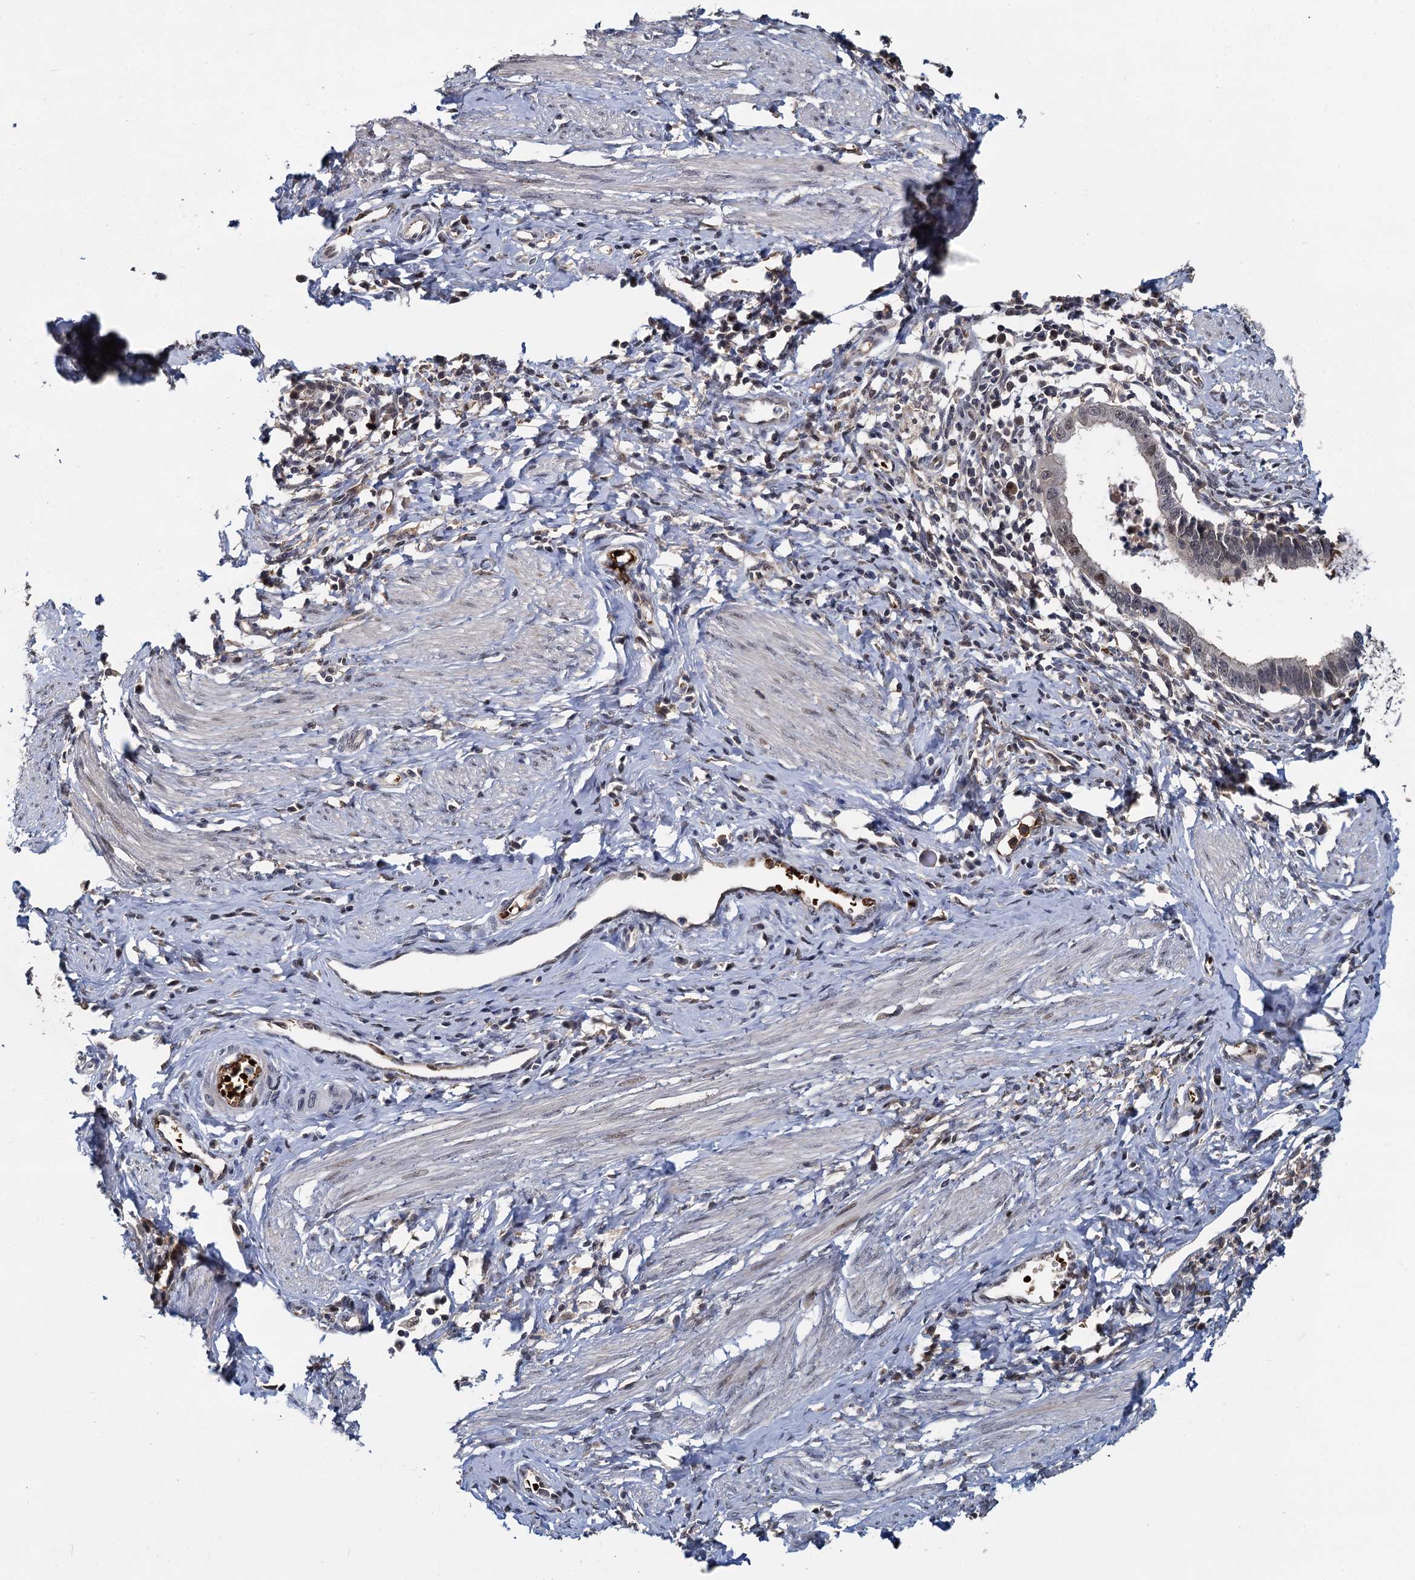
{"staining": {"intensity": "weak", "quantity": "25%-75%", "location": "nuclear"}, "tissue": "cervical cancer", "cell_type": "Tumor cells", "image_type": "cancer", "snomed": [{"axis": "morphology", "description": "Adenocarcinoma, NOS"}, {"axis": "topography", "description": "Cervix"}], "caption": "Cervical adenocarcinoma stained with a protein marker demonstrates weak staining in tumor cells.", "gene": "FANCI", "patient": {"sex": "female", "age": 36}}